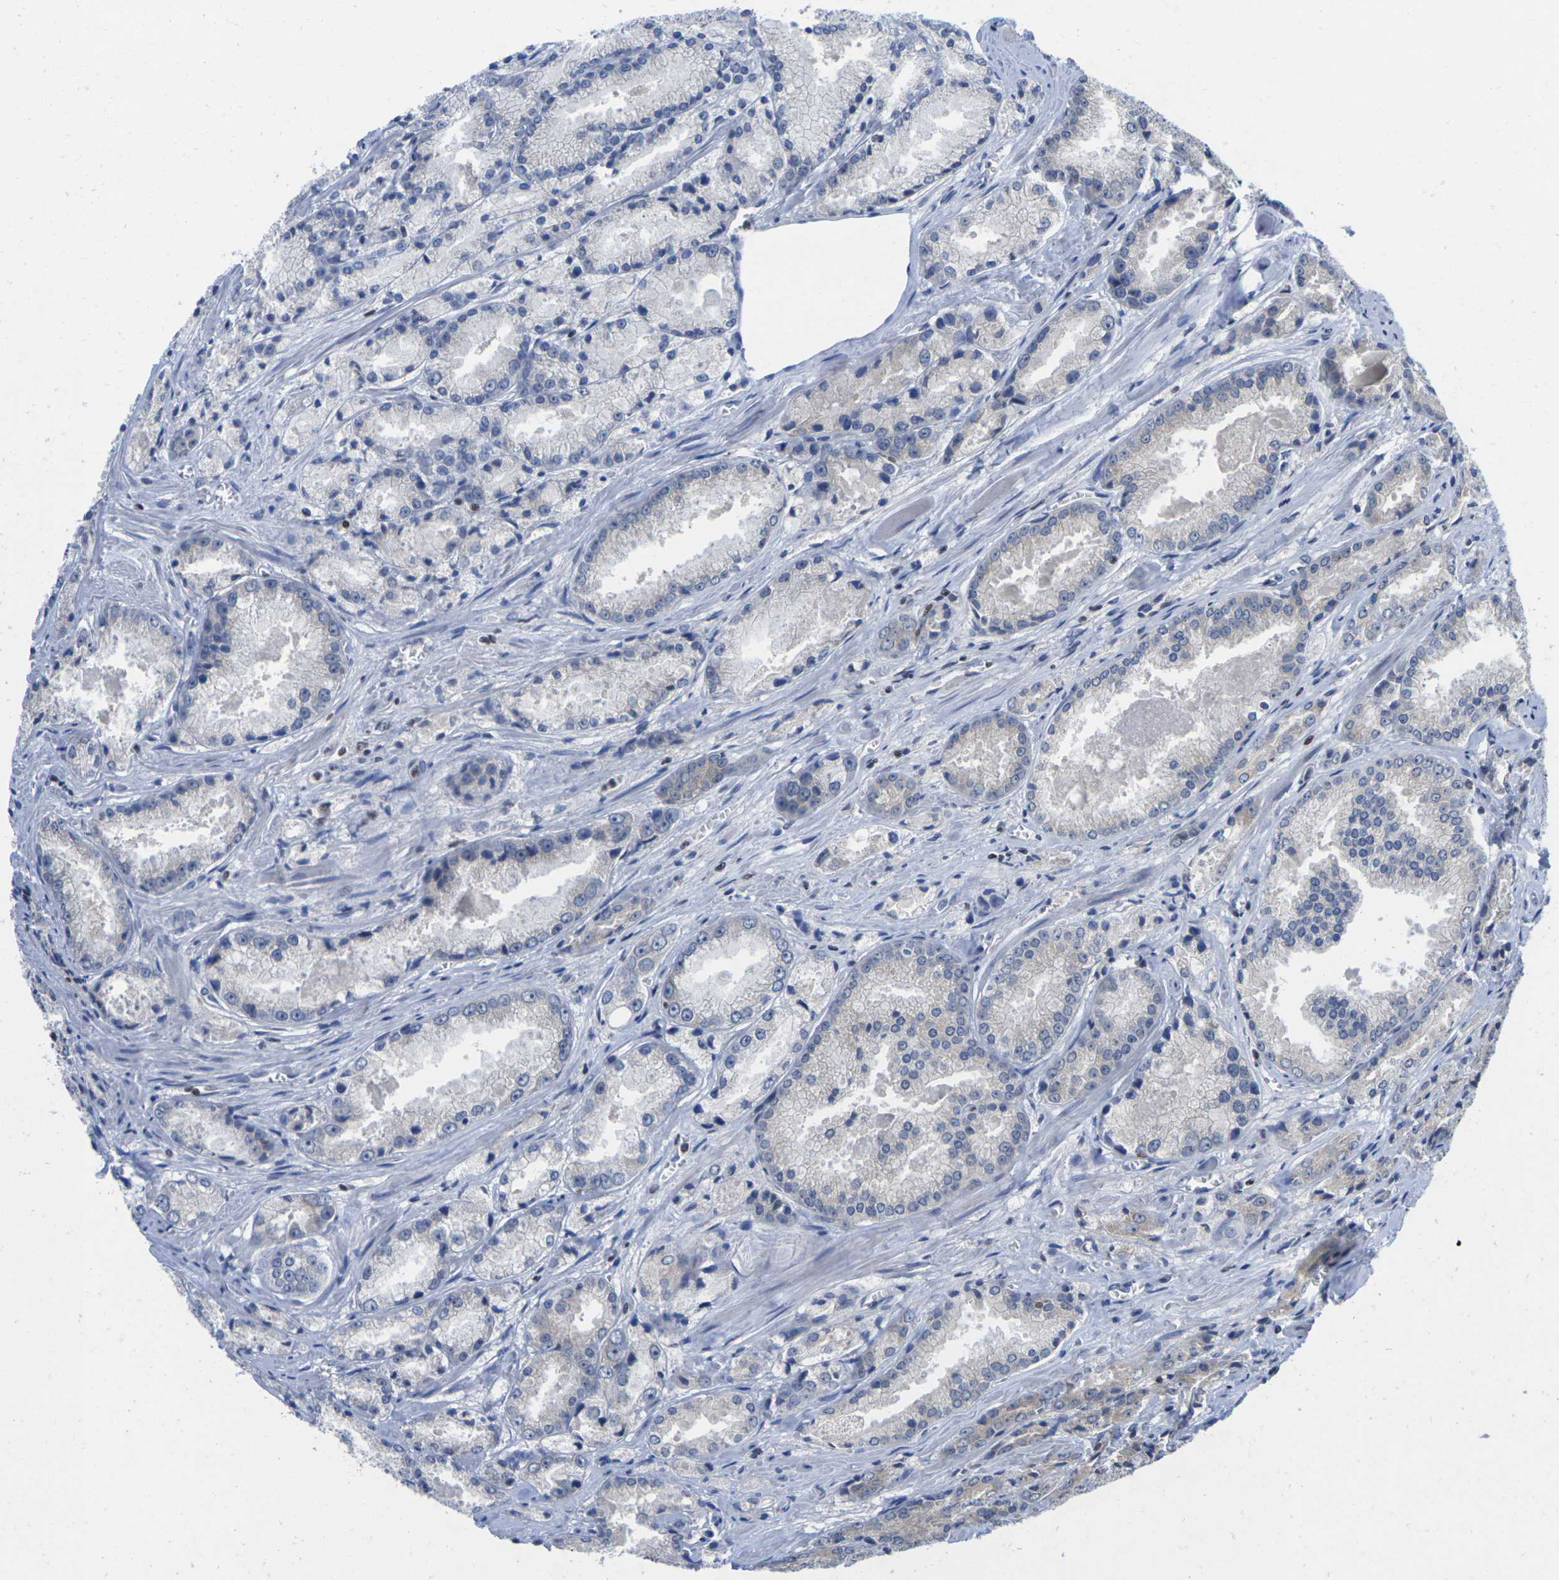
{"staining": {"intensity": "negative", "quantity": "none", "location": "none"}, "tissue": "prostate cancer", "cell_type": "Tumor cells", "image_type": "cancer", "snomed": [{"axis": "morphology", "description": "Adenocarcinoma, Low grade"}, {"axis": "topography", "description": "Prostate"}], "caption": "A high-resolution histopathology image shows immunohistochemistry staining of prostate cancer (adenocarcinoma (low-grade)), which demonstrates no significant positivity in tumor cells. (DAB immunohistochemistry (IHC) with hematoxylin counter stain).", "gene": "IKZF1", "patient": {"sex": "male", "age": 64}}